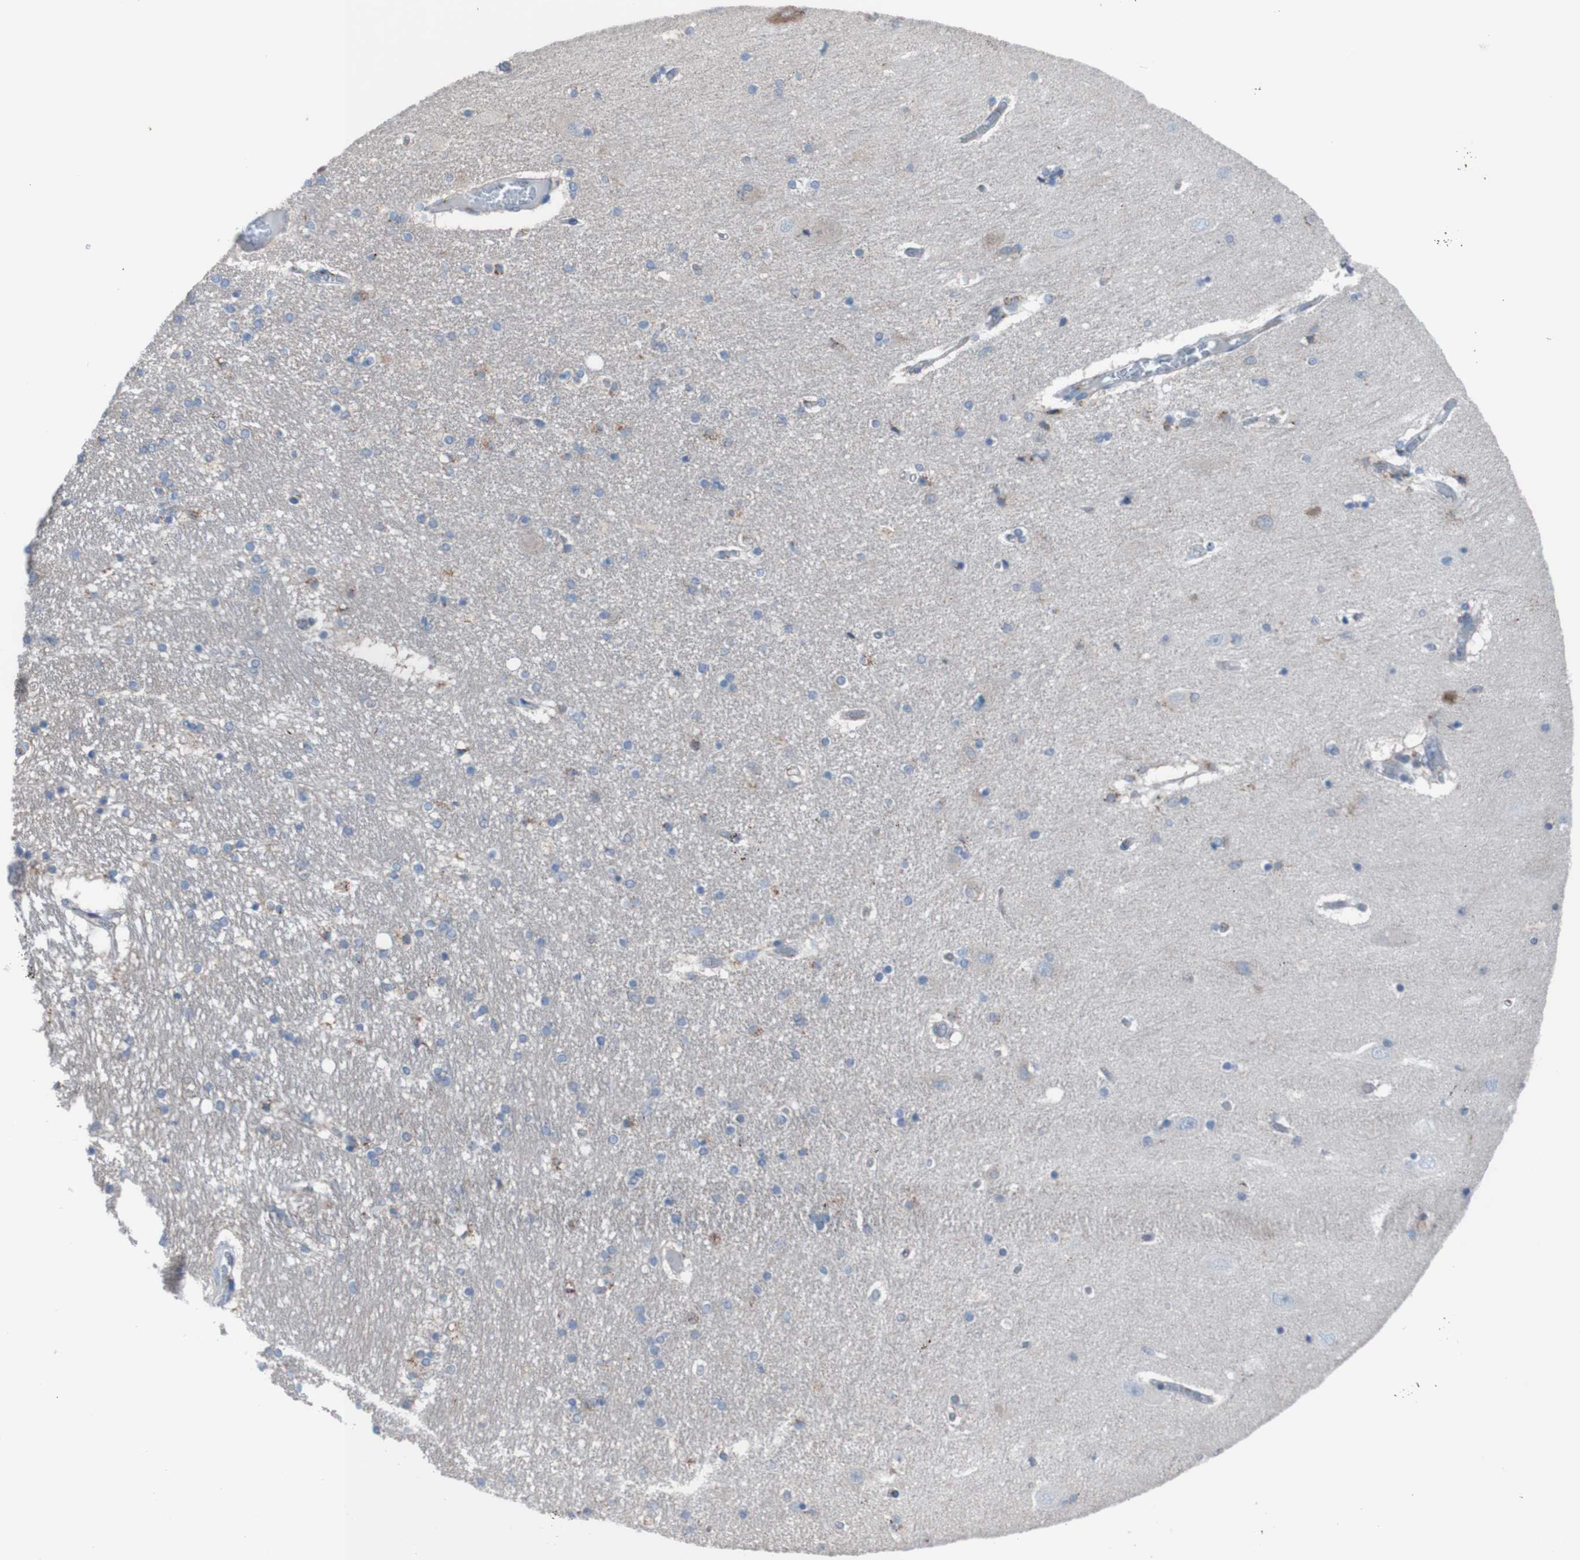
{"staining": {"intensity": "moderate", "quantity": "<25%", "location": "cytoplasmic/membranous"}, "tissue": "hippocampus", "cell_type": "Glial cells", "image_type": "normal", "snomed": [{"axis": "morphology", "description": "Normal tissue, NOS"}, {"axis": "topography", "description": "Hippocampus"}], "caption": "Human hippocampus stained for a protein (brown) reveals moderate cytoplasmic/membranous positive expression in approximately <25% of glial cells.", "gene": "MINAR1", "patient": {"sex": "female", "age": 54}}